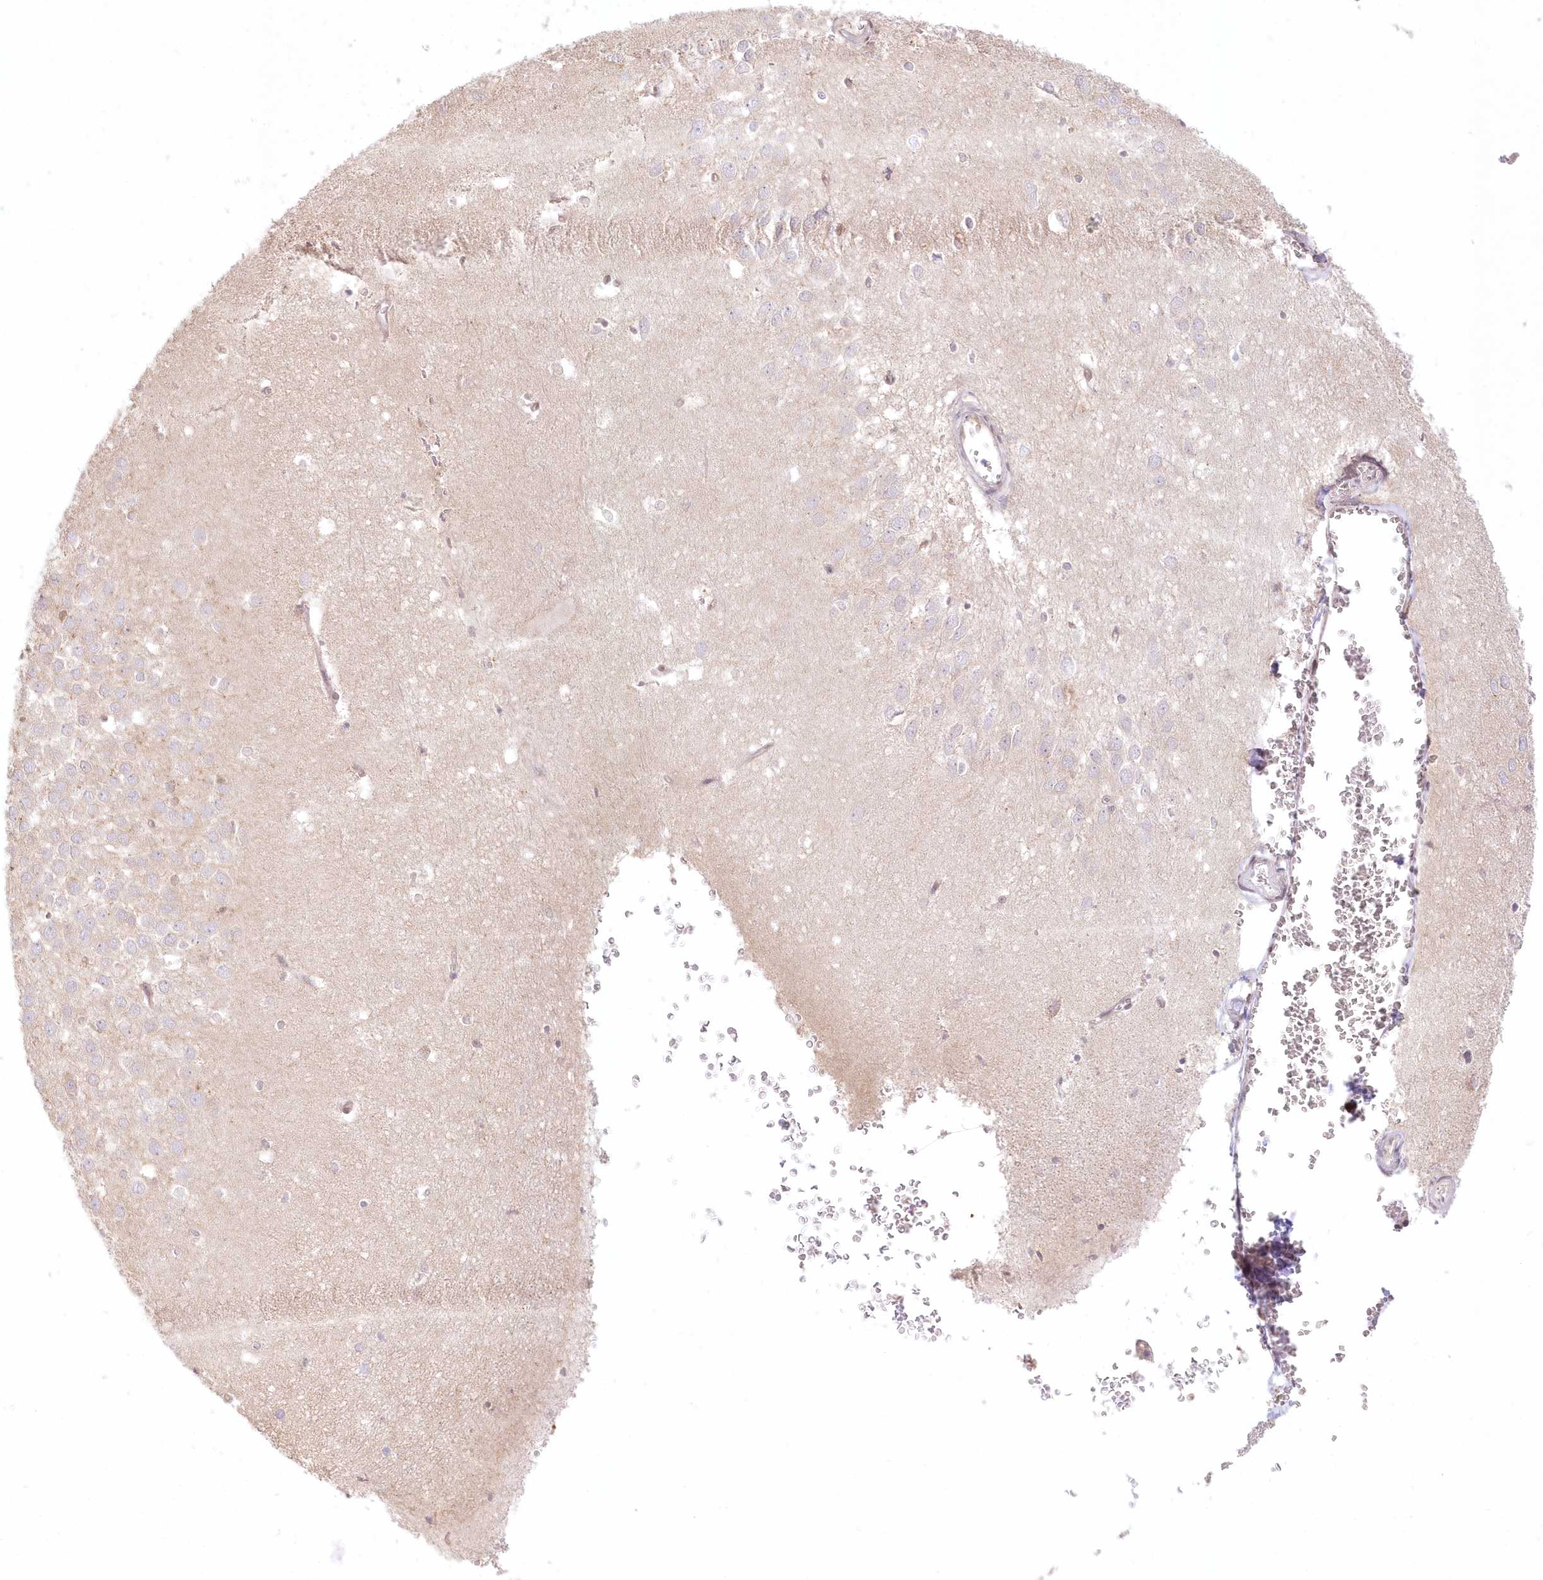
{"staining": {"intensity": "negative", "quantity": "none", "location": "none"}, "tissue": "hippocampus", "cell_type": "Glial cells", "image_type": "normal", "snomed": [{"axis": "morphology", "description": "Normal tissue, NOS"}, {"axis": "topography", "description": "Hippocampus"}], "caption": "Histopathology image shows no protein positivity in glial cells of unremarkable hippocampus.", "gene": "RNPEP", "patient": {"sex": "female", "age": 64}}